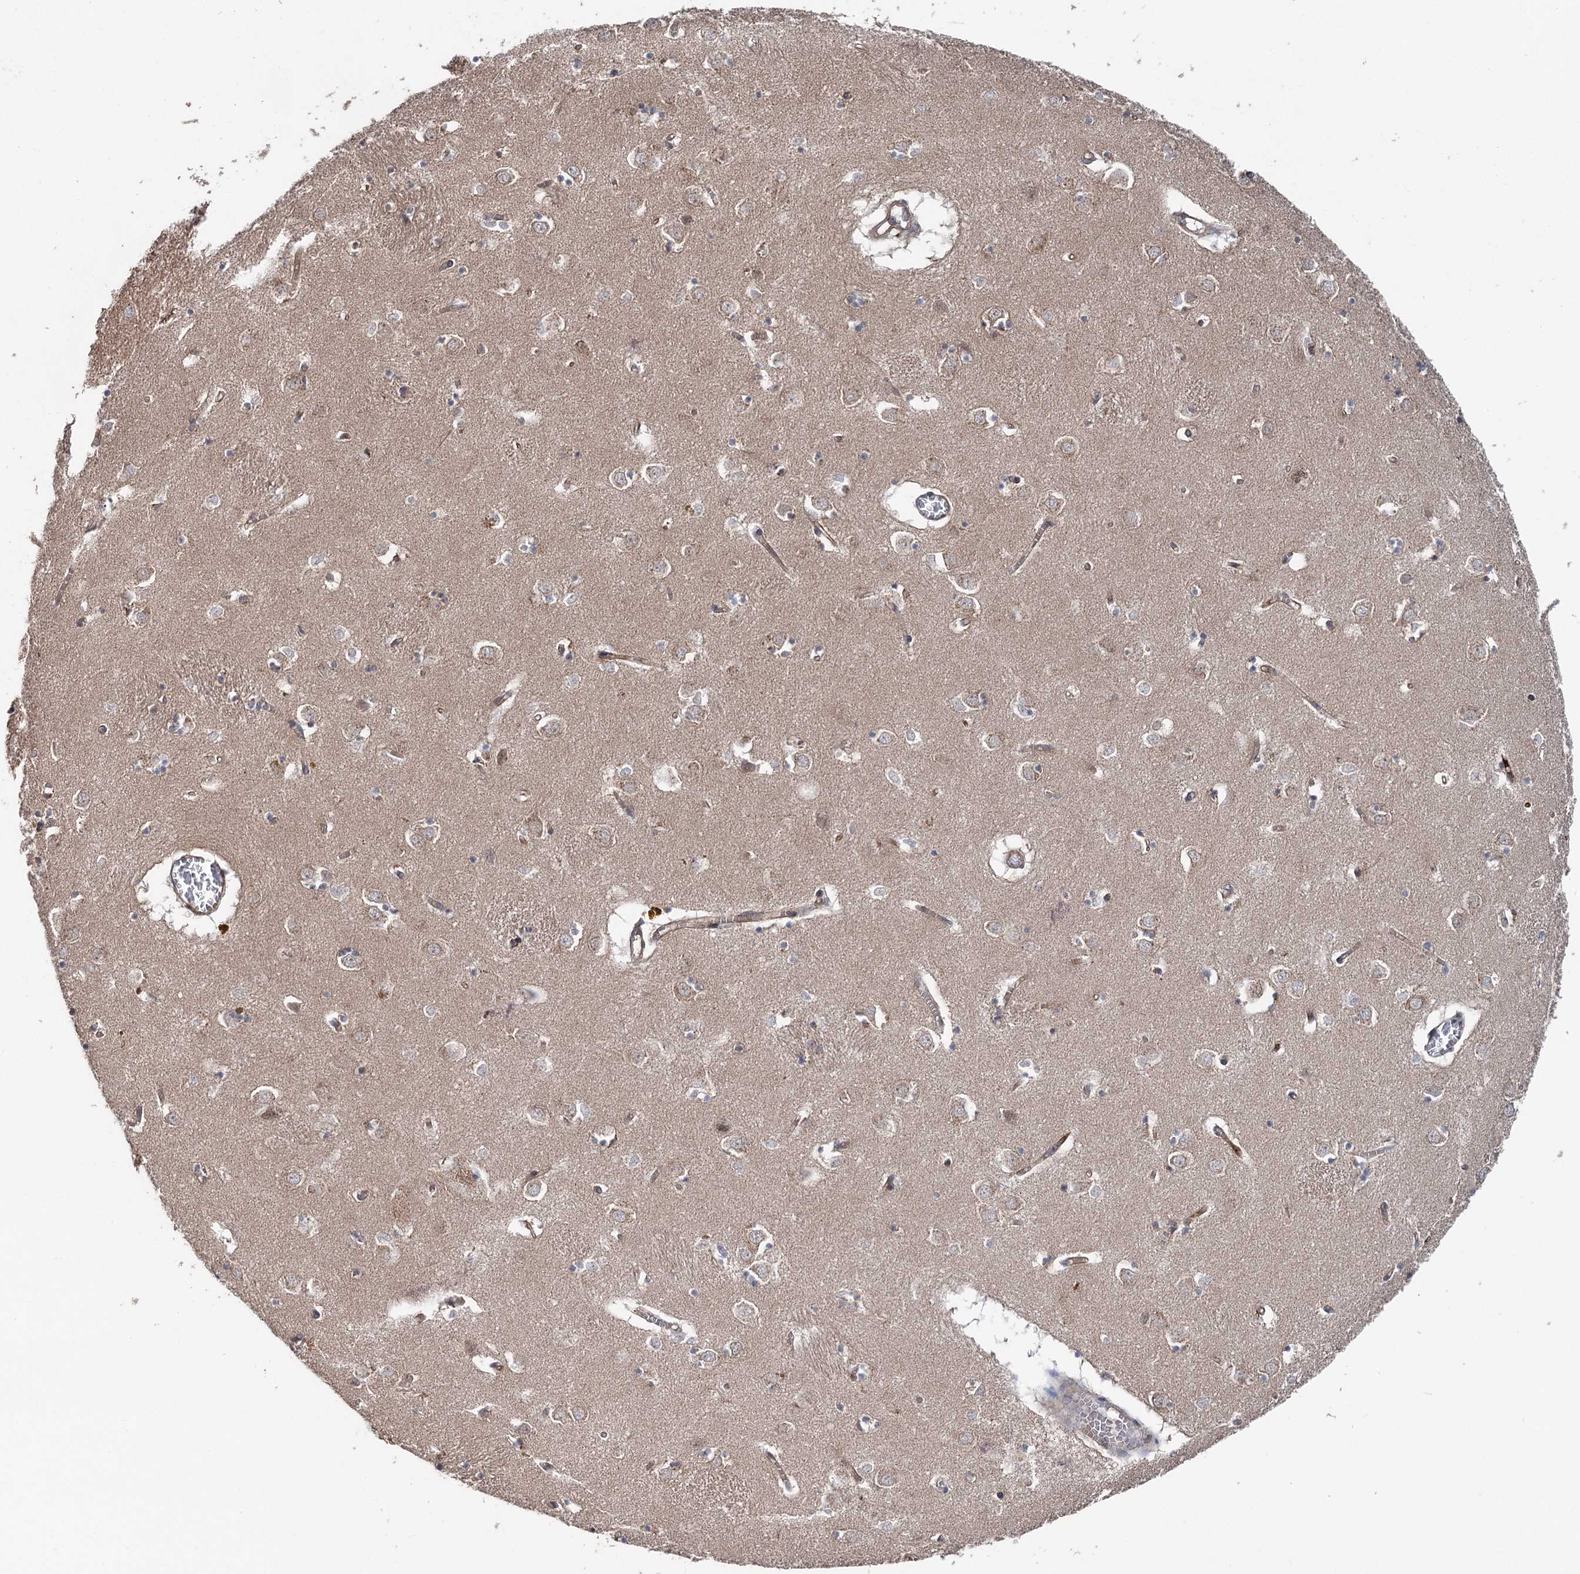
{"staining": {"intensity": "moderate", "quantity": "<25%", "location": "cytoplasmic/membranous"}, "tissue": "caudate", "cell_type": "Glial cells", "image_type": "normal", "snomed": [{"axis": "morphology", "description": "Normal tissue, NOS"}, {"axis": "topography", "description": "Lateral ventricle wall"}], "caption": "Protein staining of unremarkable caudate reveals moderate cytoplasmic/membranous expression in approximately <25% of glial cells. Ihc stains the protein in brown and the nuclei are stained blue.", "gene": "STX6", "patient": {"sex": "male", "age": 70}}